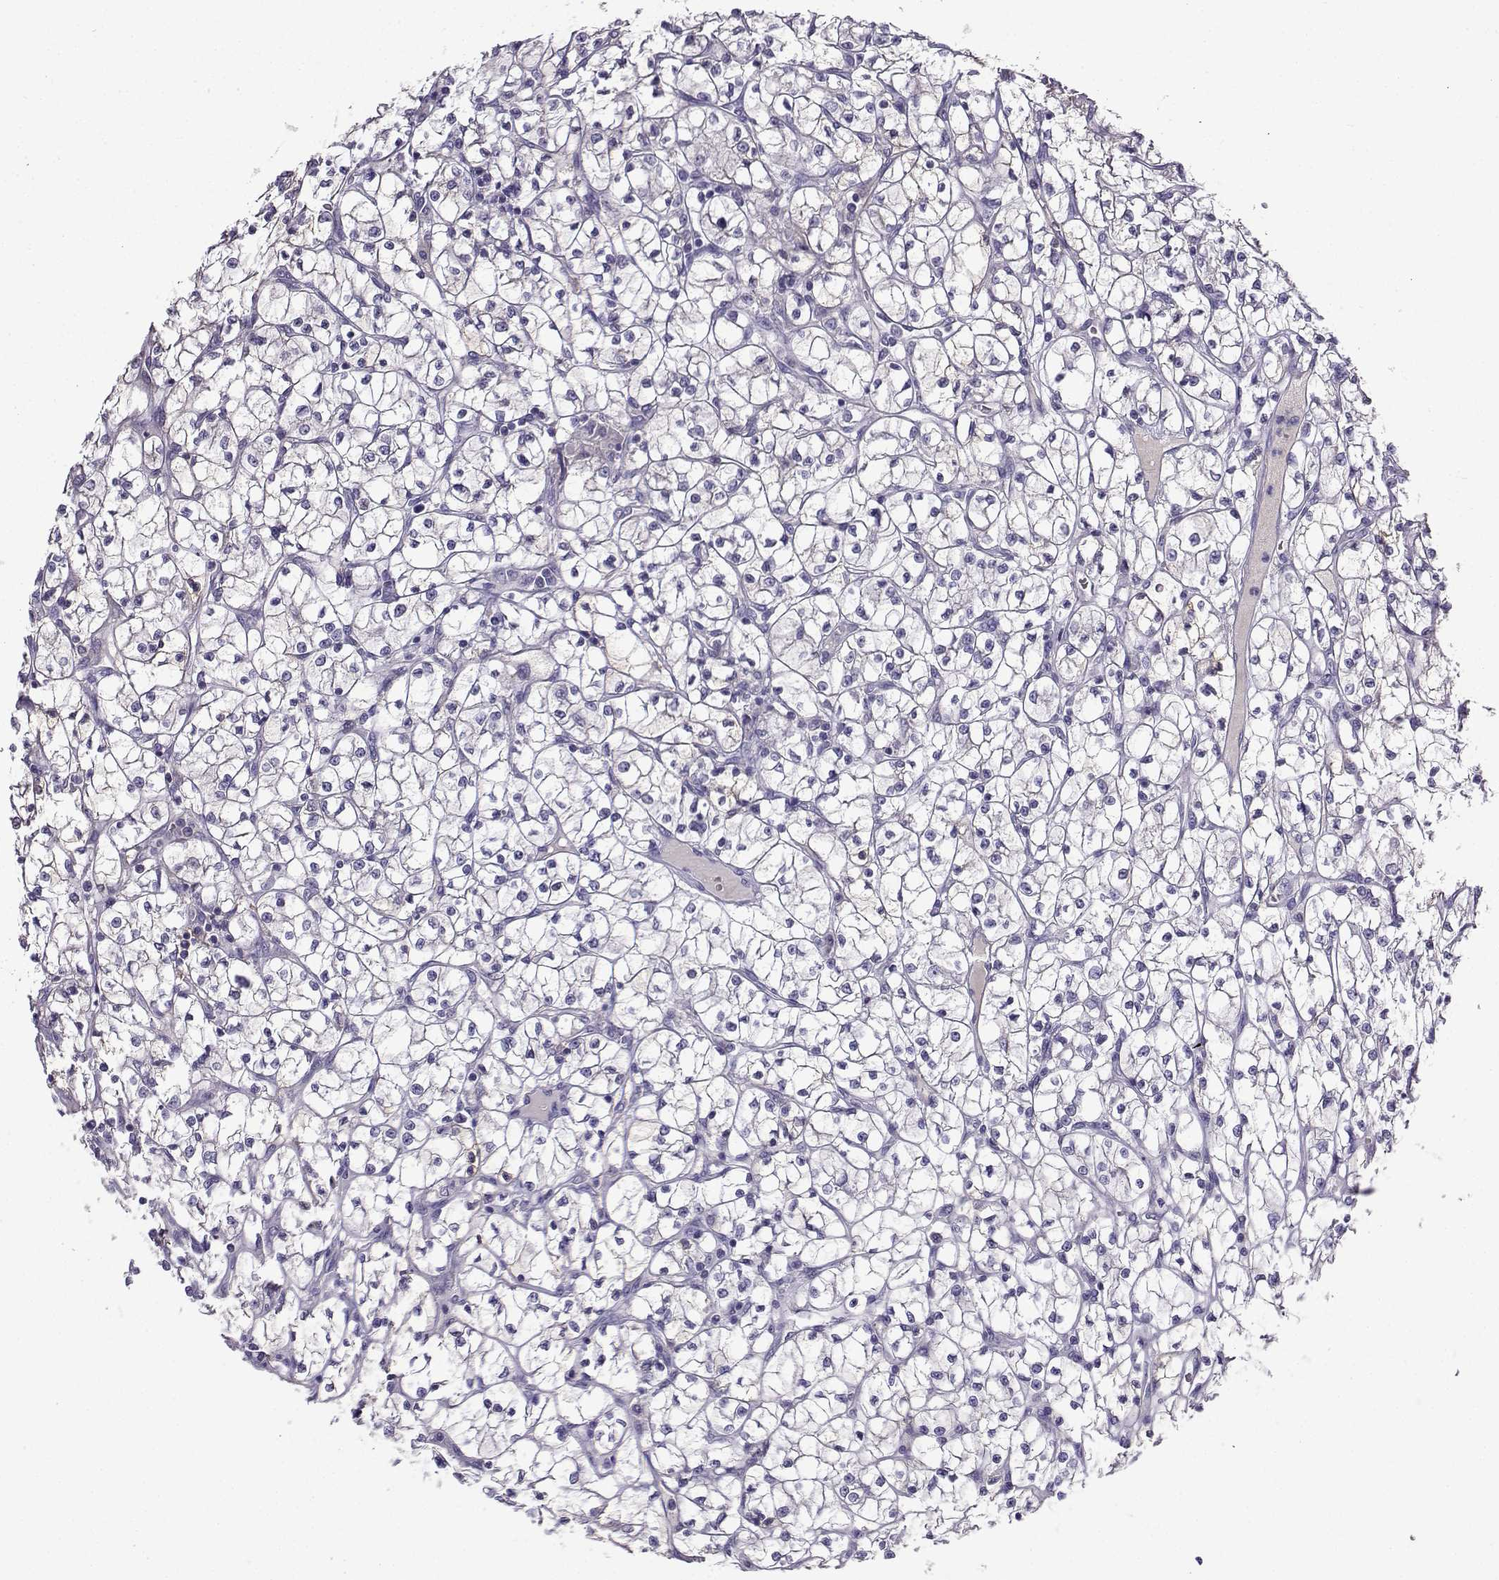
{"staining": {"intensity": "negative", "quantity": "none", "location": "none"}, "tissue": "renal cancer", "cell_type": "Tumor cells", "image_type": "cancer", "snomed": [{"axis": "morphology", "description": "Adenocarcinoma, NOS"}, {"axis": "topography", "description": "Kidney"}], "caption": "Histopathology image shows no protein expression in tumor cells of adenocarcinoma (renal) tissue.", "gene": "LINGO1", "patient": {"sex": "female", "age": 64}}